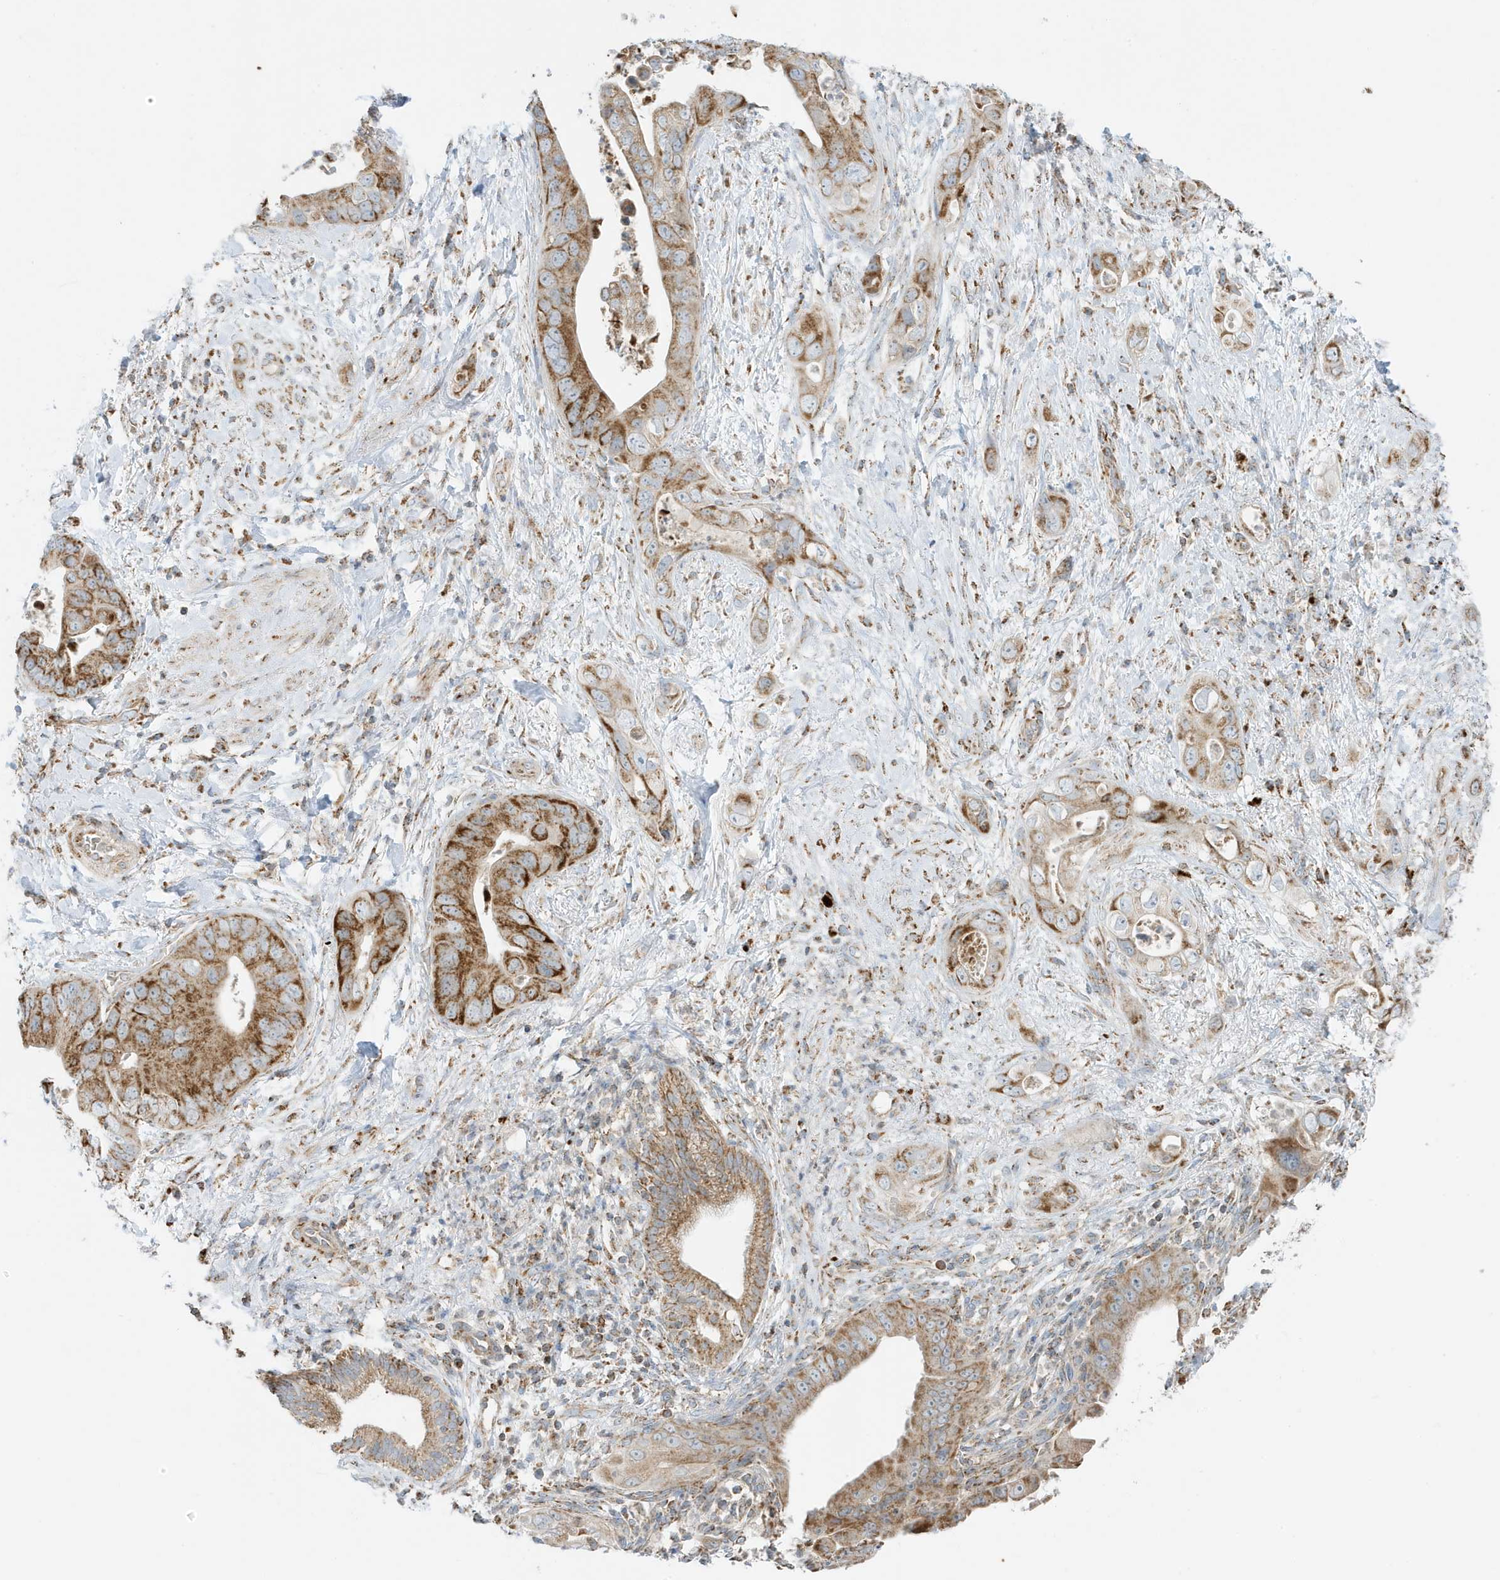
{"staining": {"intensity": "moderate", "quantity": ">75%", "location": "cytoplasmic/membranous"}, "tissue": "pancreatic cancer", "cell_type": "Tumor cells", "image_type": "cancer", "snomed": [{"axis": "morphology", "description": "Adenocarcinoma, NOS"}, {"axis": "topography", "description": "Pancreas"}], "caption": "IHC micrograph of neoplastic tissue: adenocarcinoma (pancreatic) stained using immunohistochemistry displays medium levels of moderate protein expression localized specifically in the cytoplasmic/membranous of tumor cells, appearing as a cytoplasmic/membranous brown color.", "gene": "ATP5ME", "patient": {"sex": "female", "age": 78}}